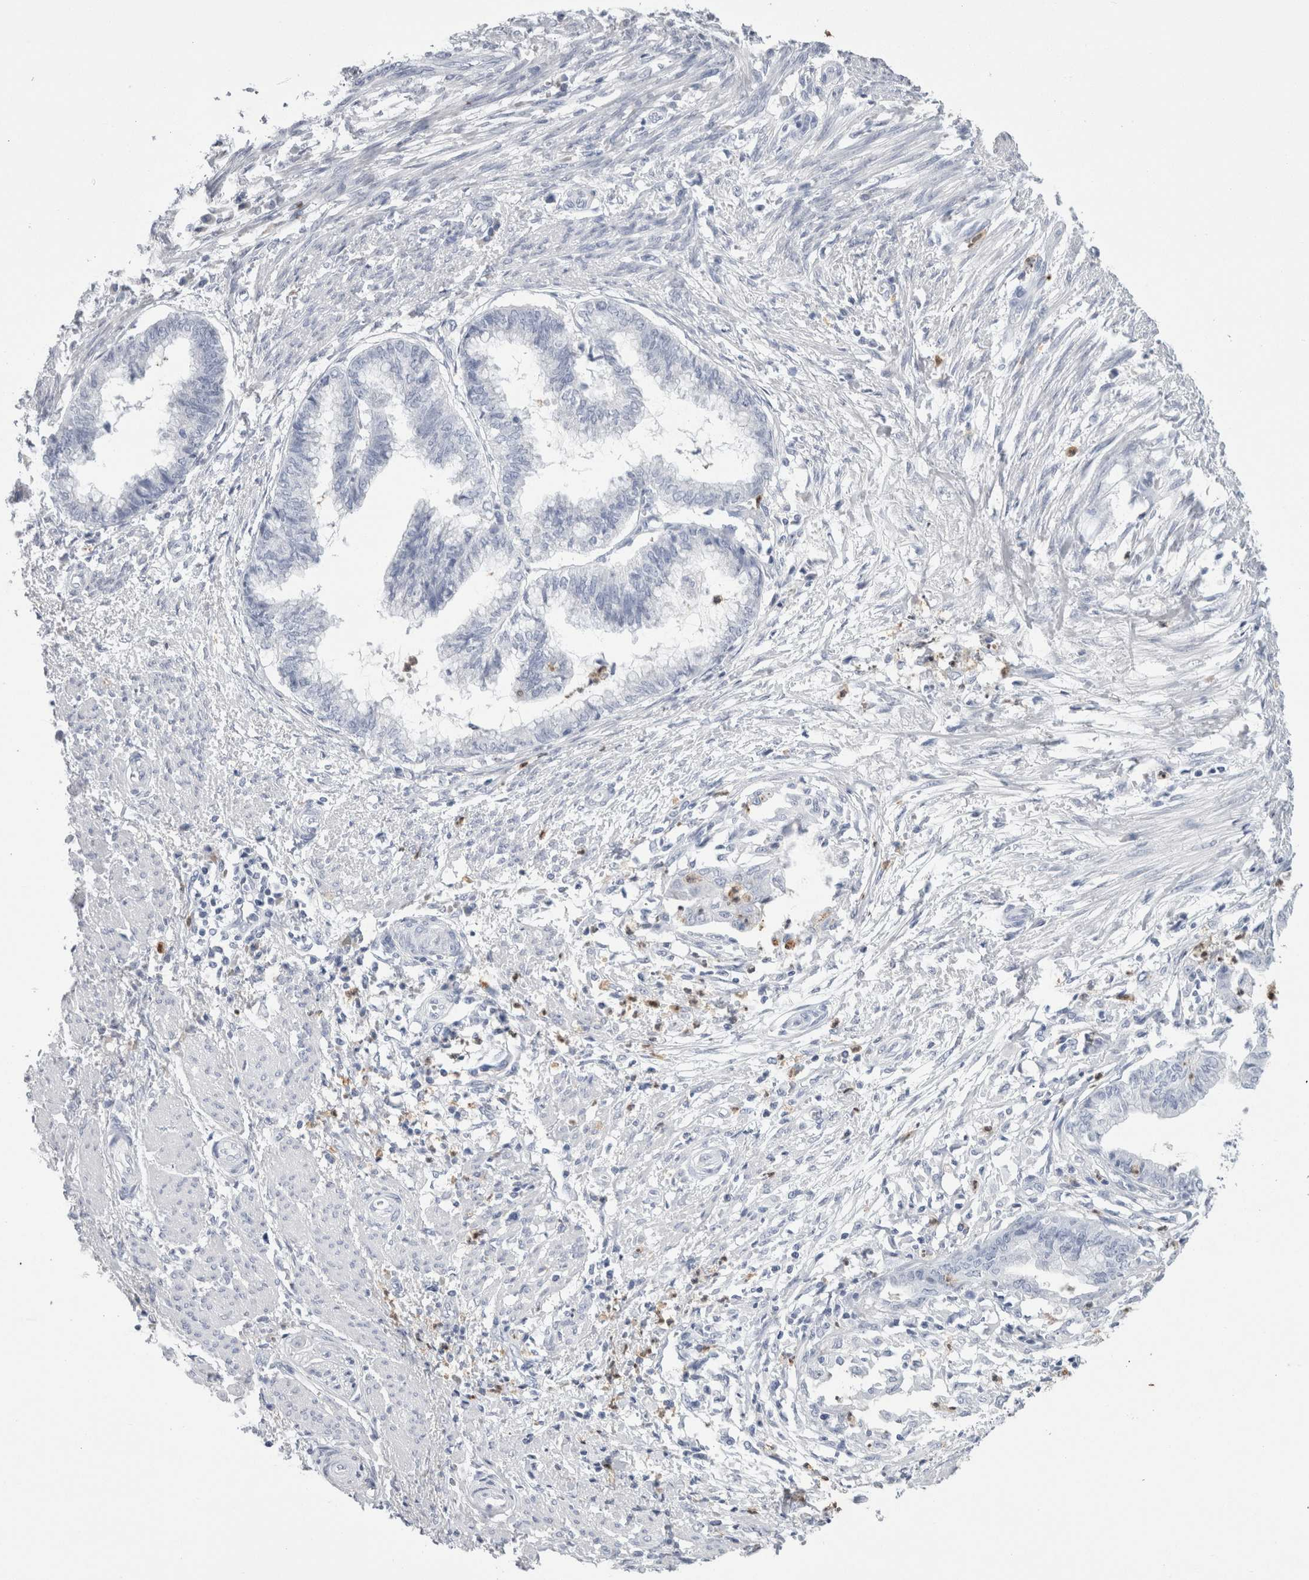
{"staining": {"intensity": "negative", "quantity": "none", "location": "none"}, "tissue": "endometrial cancer", "cell_type": "Tumor cells", "image_type": "cancer", "snomed": [{"axis": "morphology", "description": "Necrosis, NOS"}, {"axis": "morphology", "description": "Adenocarcinoma, NOS"}, {"axis": "topography", "description": "Endometrium"}], "caption": "Human endometrial adenocarcinoma stained for a protein using immunohistochemistry demonstrates no expression in tumor cells.", "gene": "S100A12", "patient": {"sex": "female", "age": 79}}